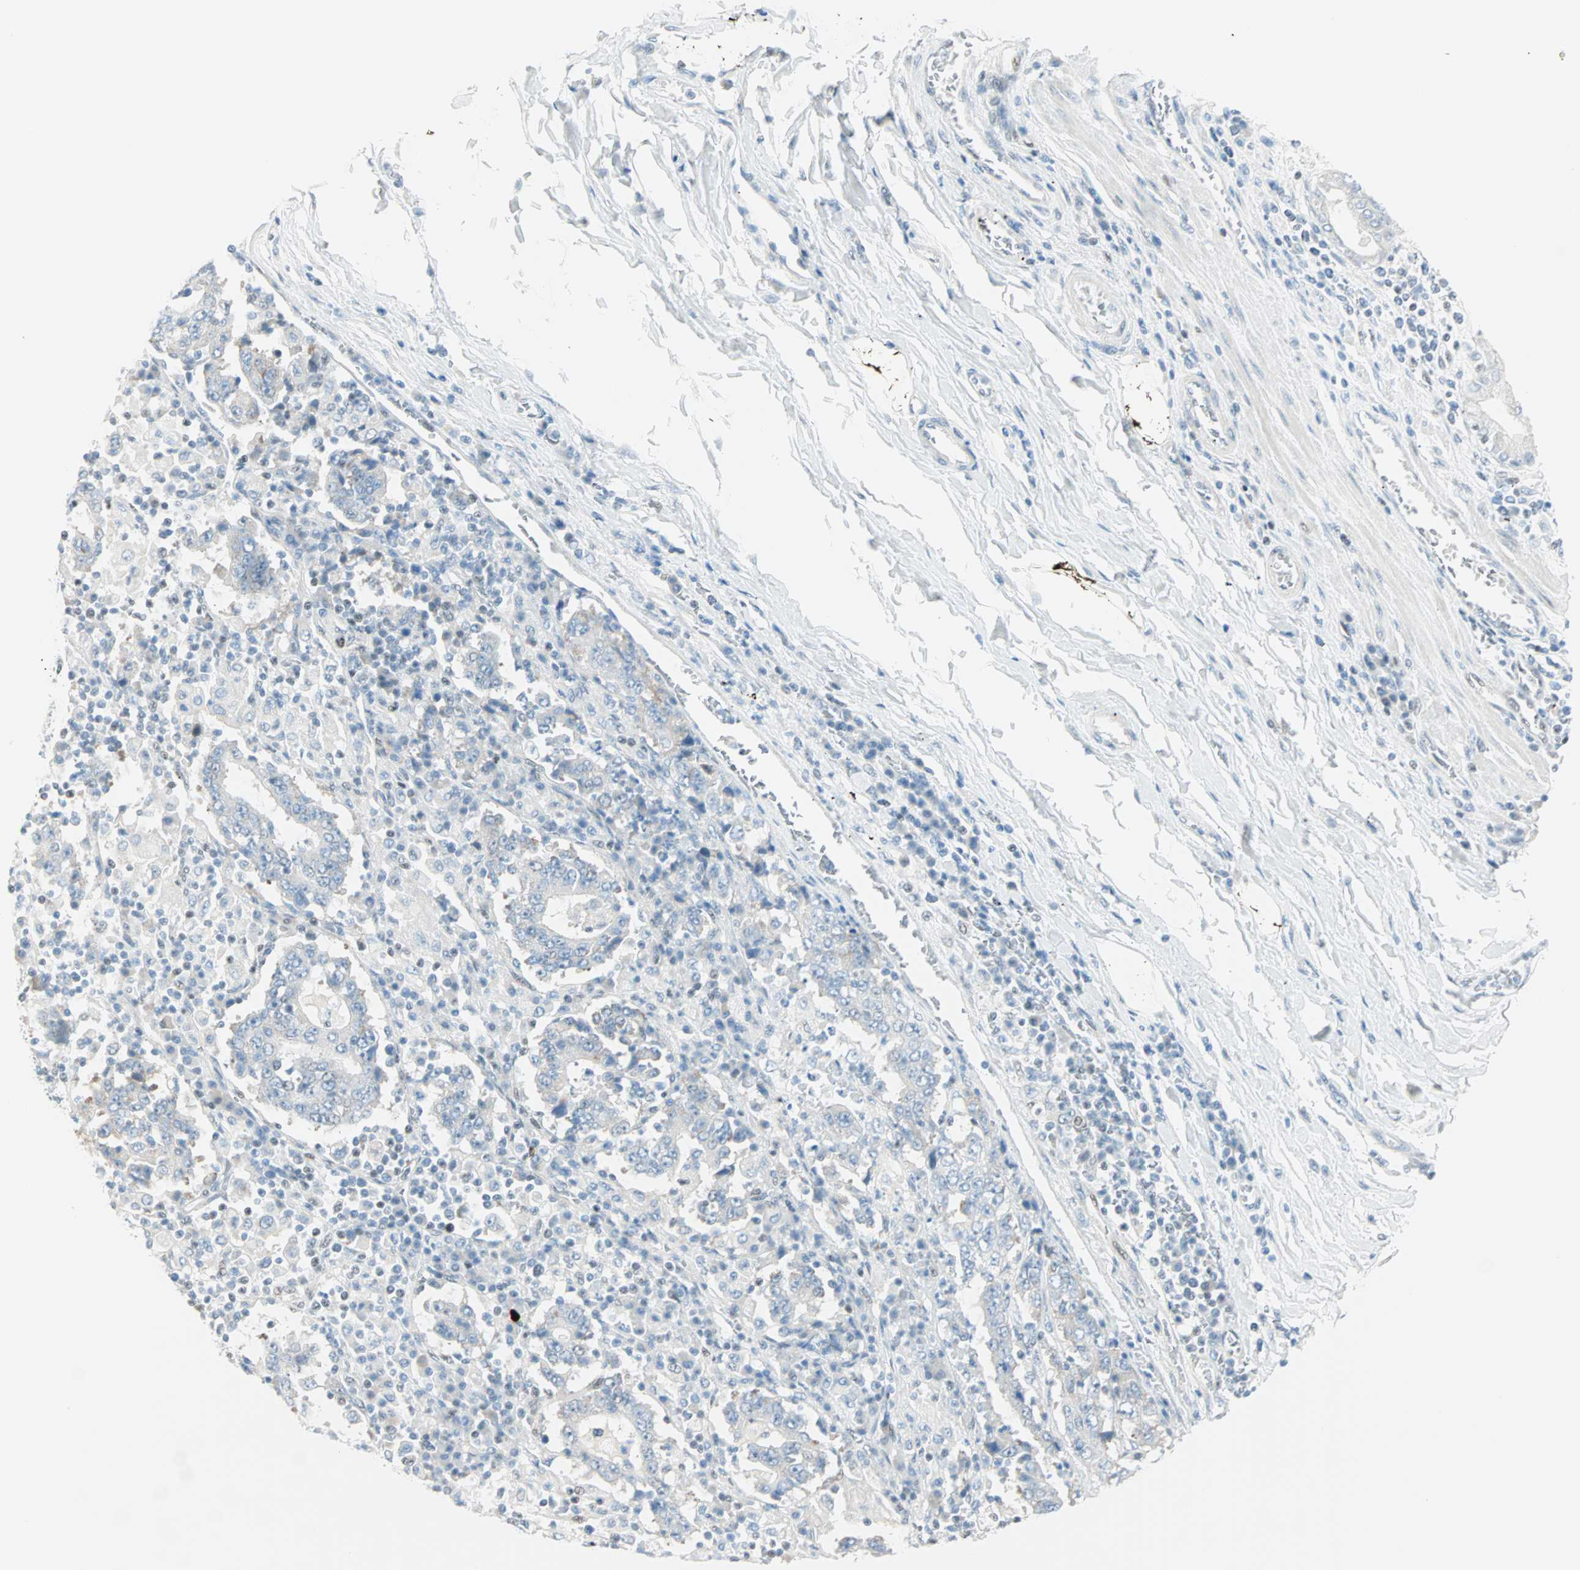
{"staining": {"intensity": "negative", "quantity": "none", "location": "none"}, "tissue": "stomach cancer", "cell_type": "Tumor cells", "image_type": "cancer", "snomed": [{"axis": "morphology", "description": "Normal tissue, NOS"}, {"axis": "morphology", "description": "Adenocarcinoma, NOS"}, {"axis": "topography", "description": "Stomach, upper"}, {"axis": "topography", "description": "Stomach"}], "caption": "An immunohistochemistry (IHC) histopathology image of adenocarcinoma (stomach) is shown. There is no staining in tumor cells of adenocarcinoma (stomach). The staining is performed using DAB brown chromogen with nuclei counter-stained in using hematoxylin.", "gene": "PKNOX1", "patient": {"sex": "male", "age": 59}}